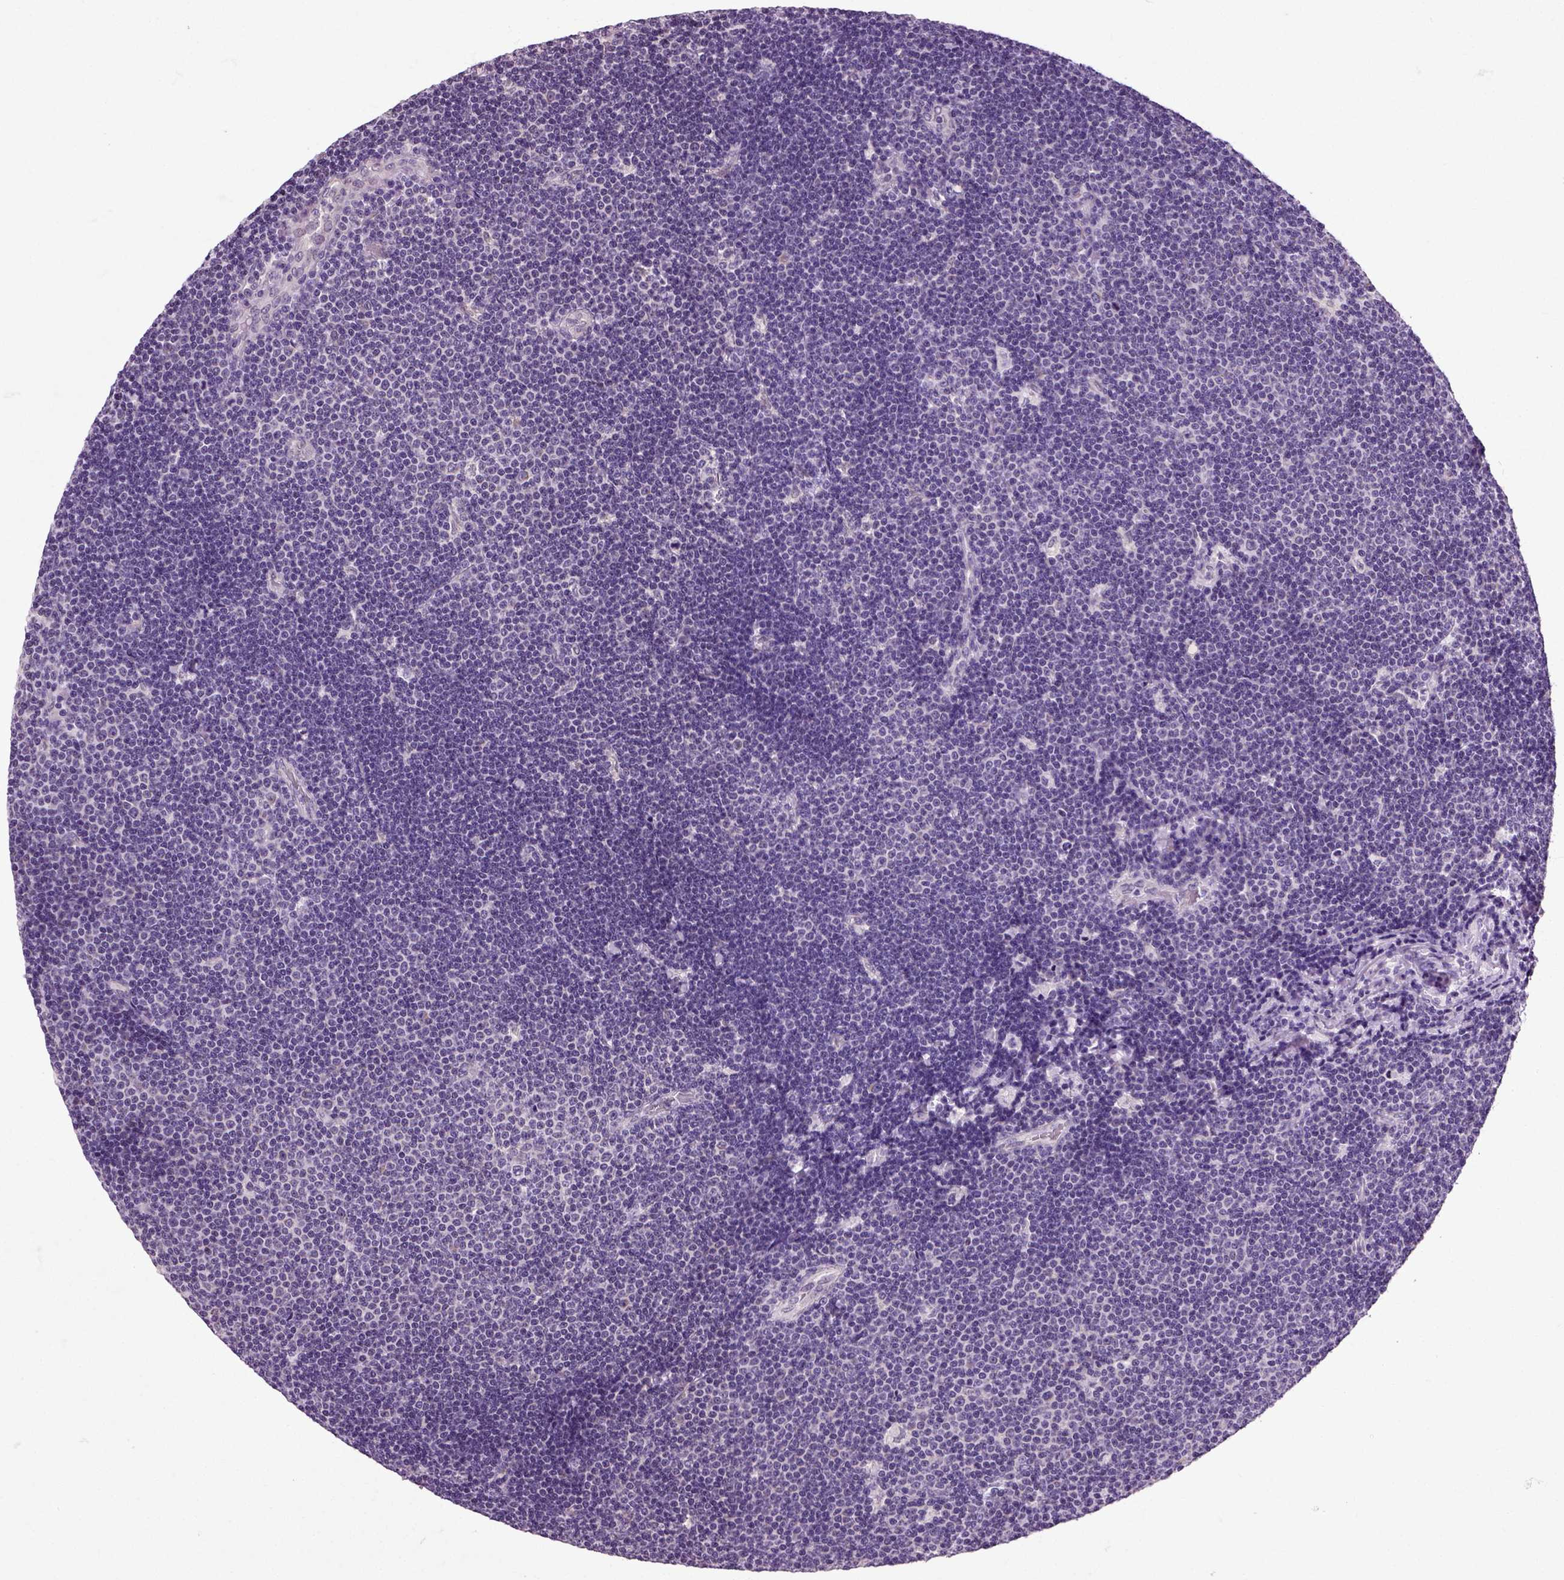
{"staining": {"intensity": "negative", "quantity": "none", "location": "none"}, "tissue": "lymphoma", "cell_type": "Tumor cells", "image_type": "cancer", "snomed": [{"axis": "morphology", "description": "Malignant lymphoma, non-Hodgkin's type, Low grade"}, {"axis": "topography", "description": "Brain"}], "caption": "IHC of human lymphoma displays no staining in tumor cells.", "gene": "HSPA2", "patient": {"sex": "female", "age": 66}}